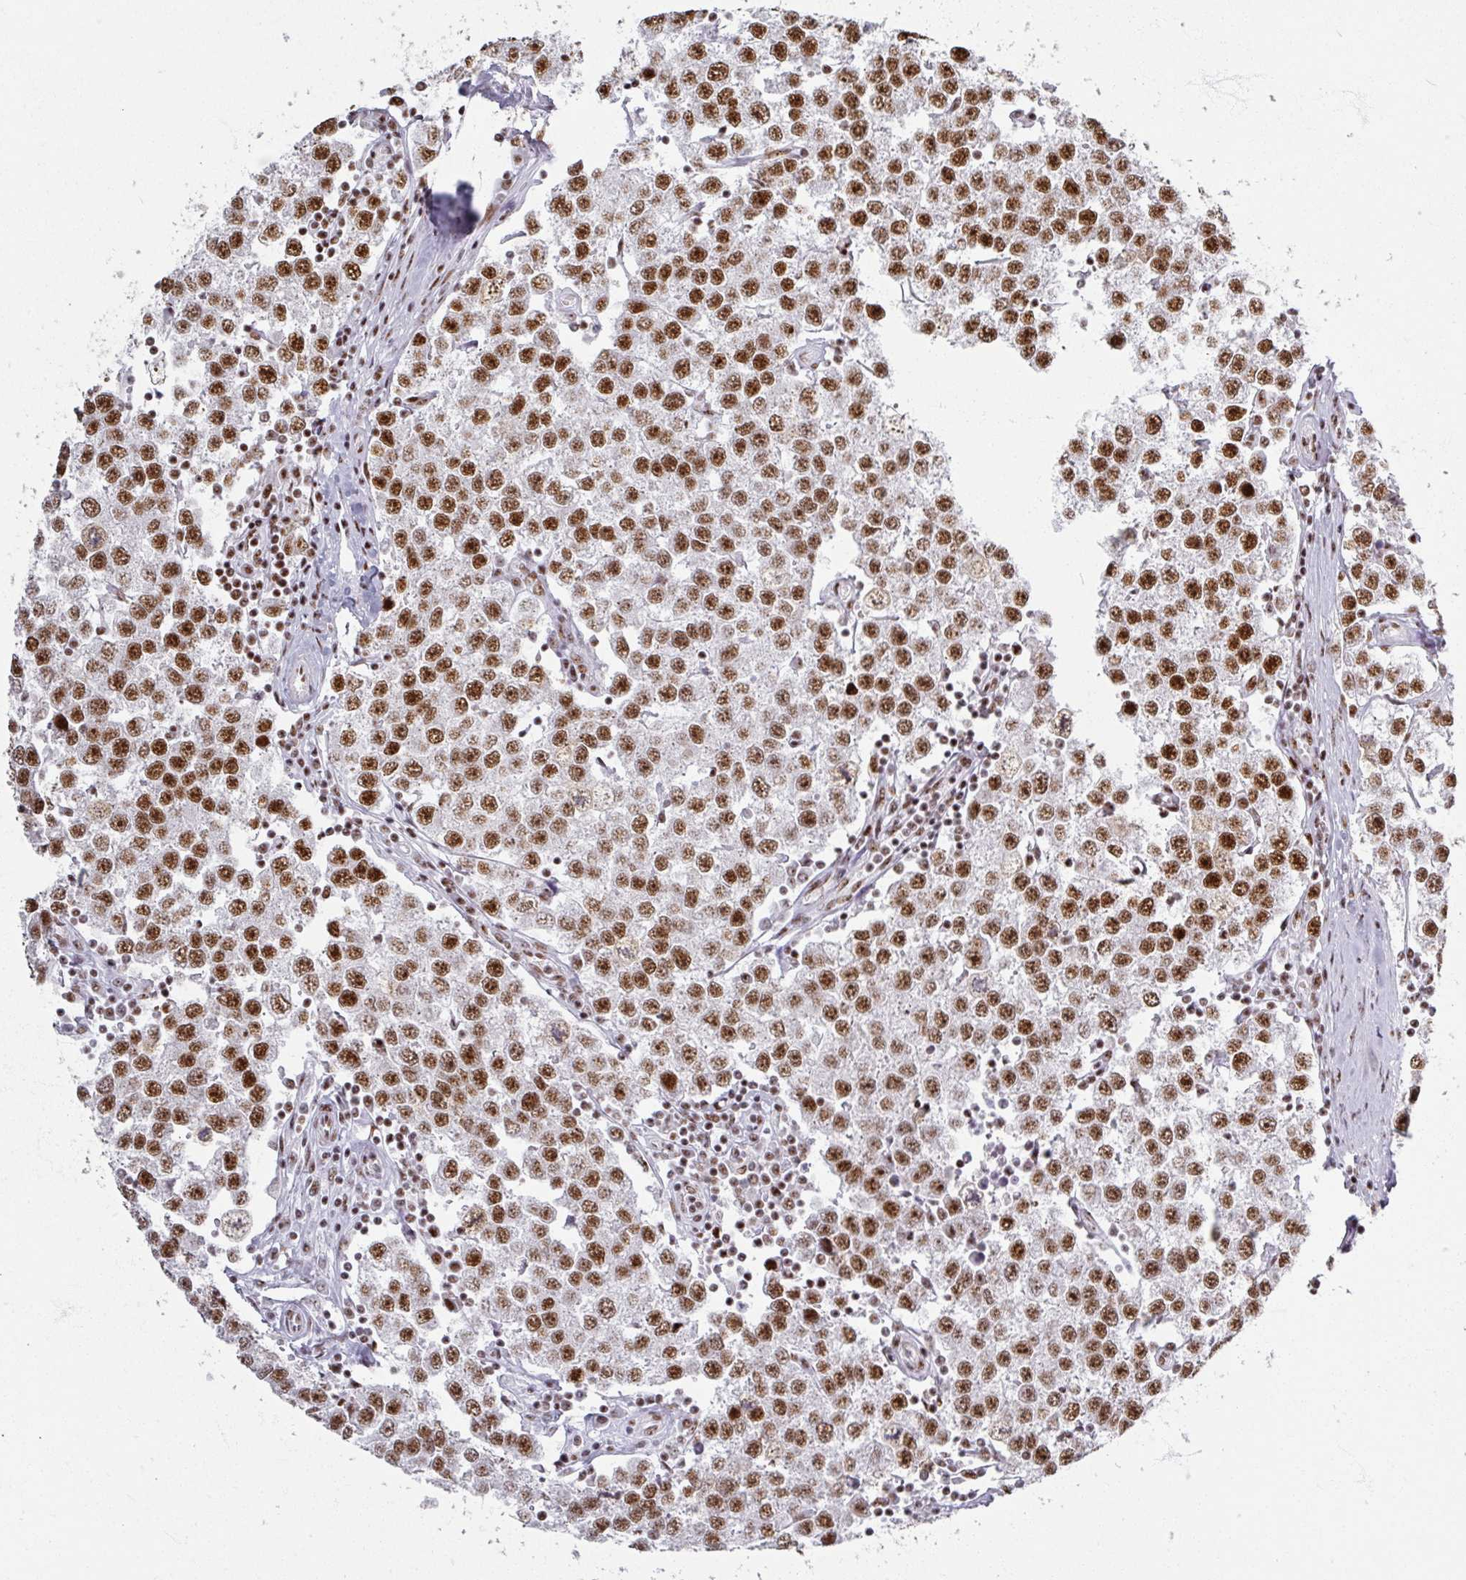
{"staining": {"intensity": "strong", "quantity": ">75%", "location": "nuclear"}, "tissue": "testis cancer", "cell_type": "Tumor cells", "image_type": "cancer", "snomed": [{"axis": "morphology", "description": "Seminoma, NOS"}, {"axis": "topography", "description": "Testis"}], "caption": "Testis cancer (seminoma) was stained to show a protein in brown. There is high levels of strong nuclear staining in approximately >75% of tumor cells.", "gene": "ADAR", "patient": {"sex": "male", "age": 34}}